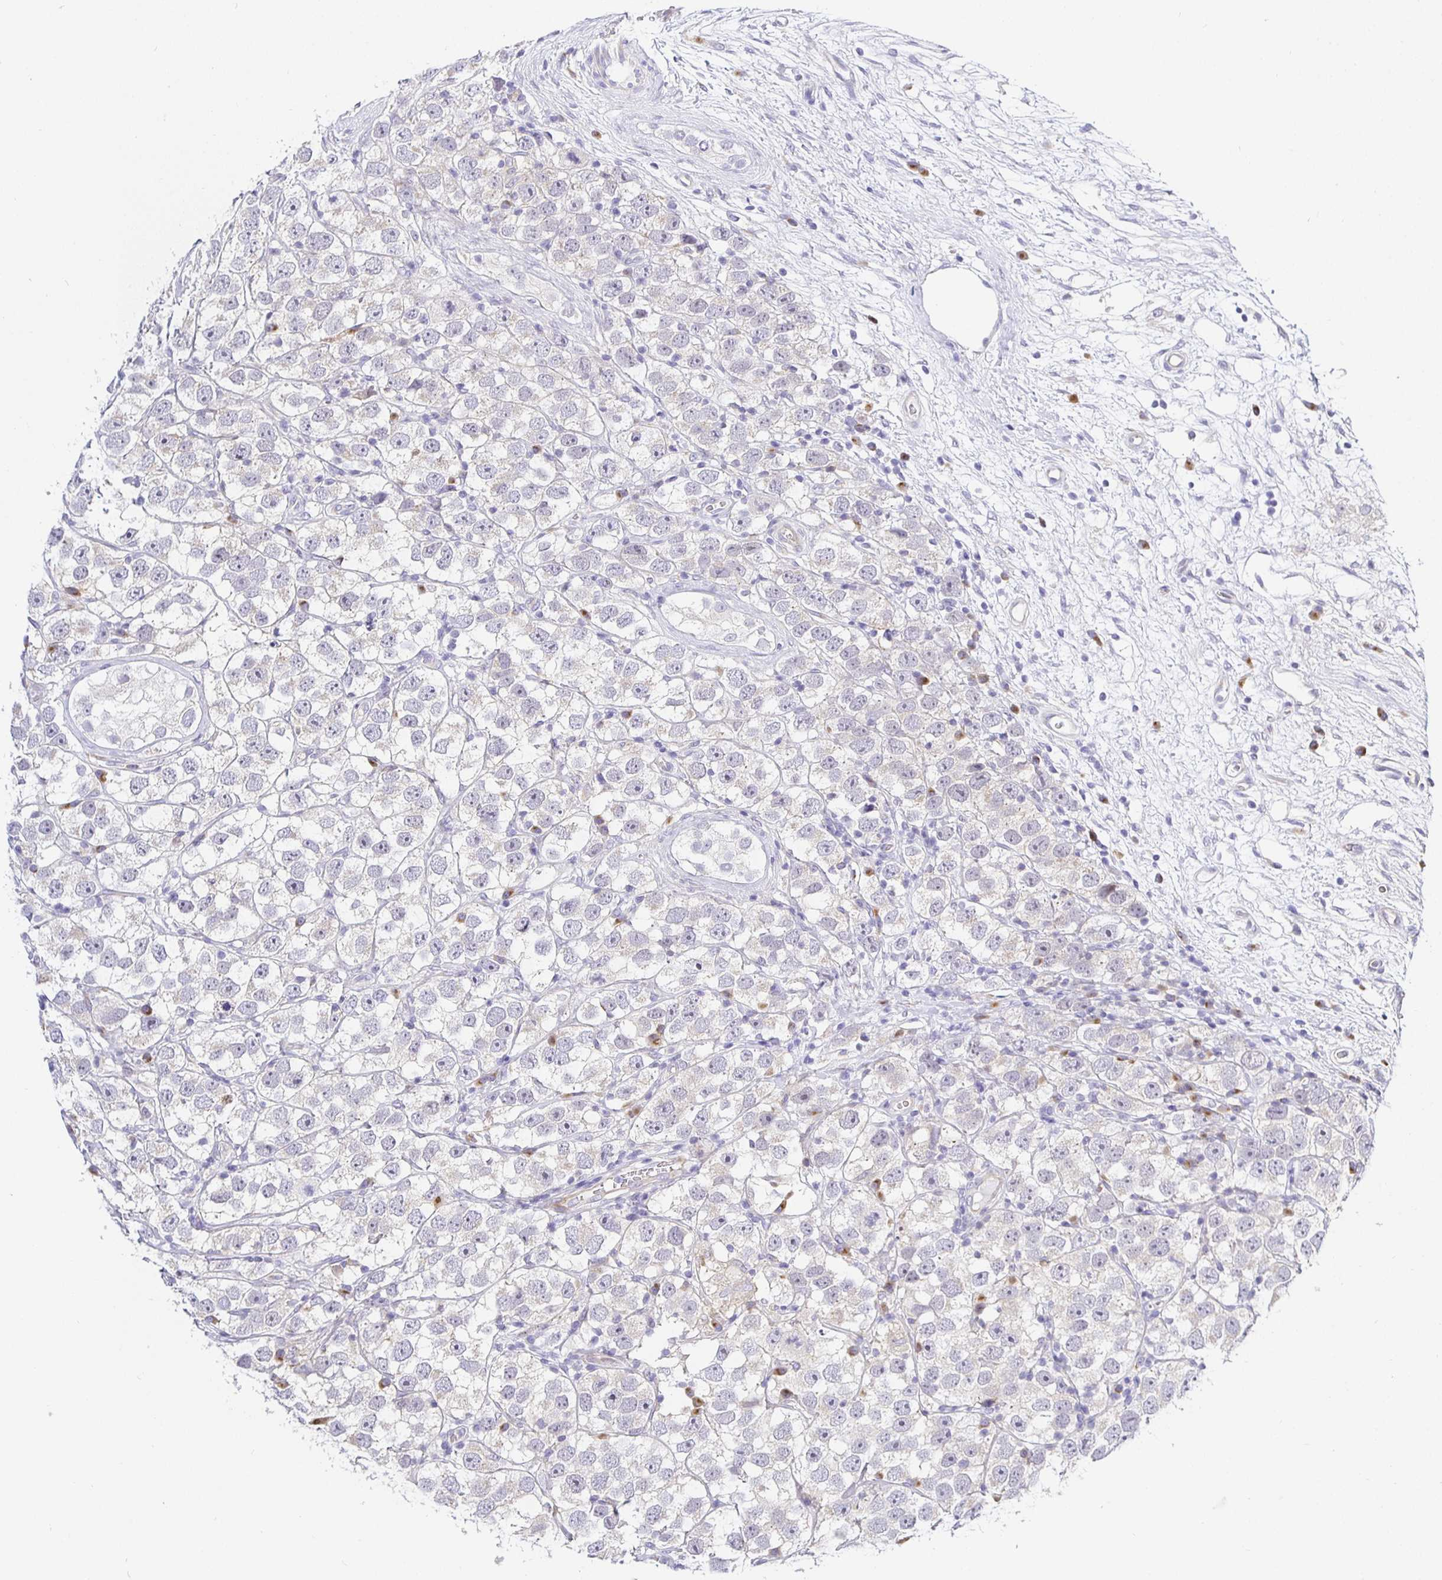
{"staining": {"intensity": "negative", "quantity": "none", "location": "none"}, "tissue": "testis cancer", "cell_type": "Tumor cells", "image_type": "cancer", "snomed": [{"axis": "morphology", "description": "Seminoma, NOS"}, {"axis": "topography", "description": "Testis"}], "caption": "IHC micrograph of neoplastic tissue: human testis cancer (seminoma) stained with DAB (3,3'-diaminobenzidine) displays no significant protein staining in tumor cells. (Stains: DAB (3,3'-diaminobenzidine) immunohistochemistry (IHC) with hematoxylin counter stain, Microscopy: brightfield microscopy at high magnification).", "gene": "OPALIN", "patient": {"sex": "male", "age": 26}}